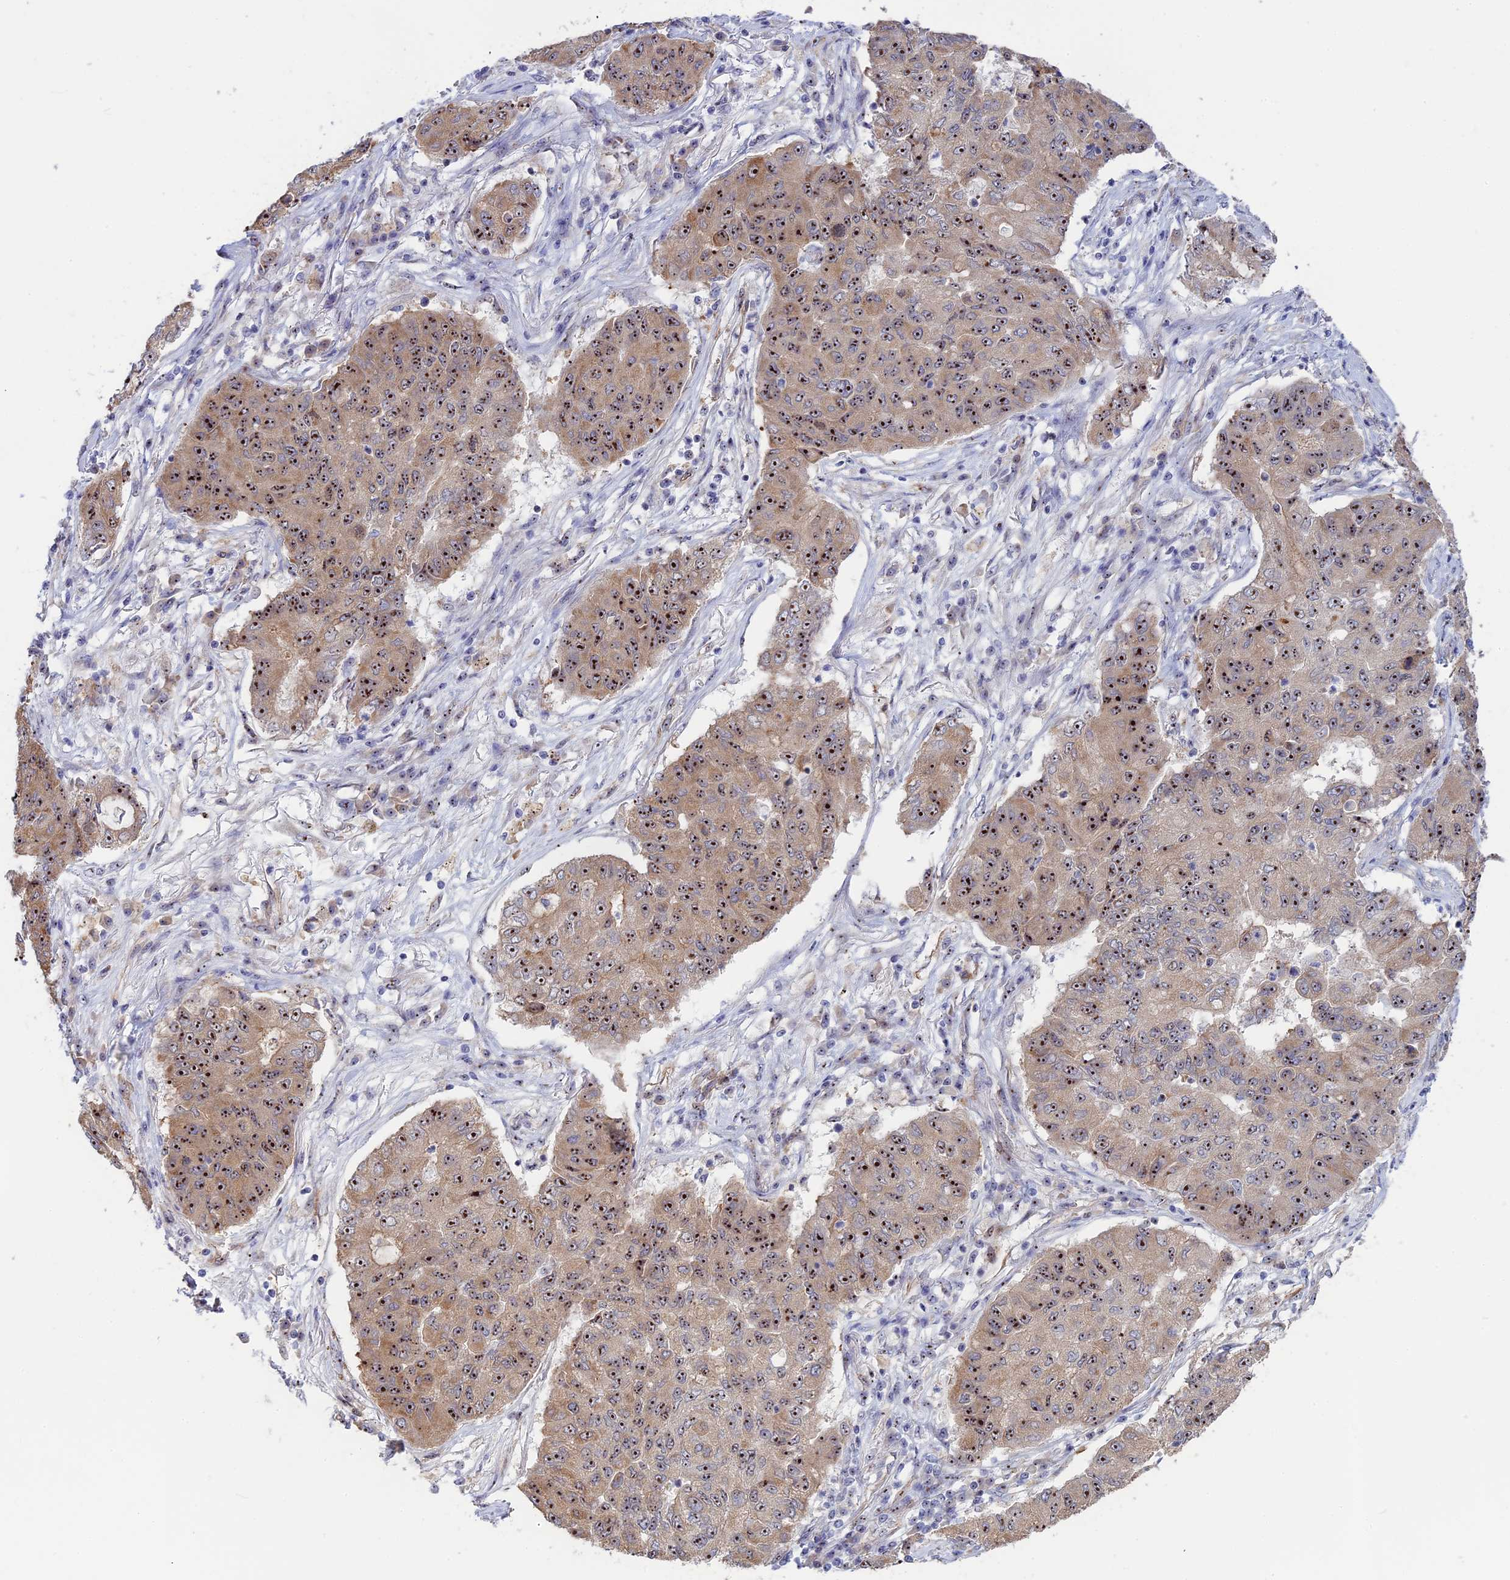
{"staining": {"intensity": "strong", "quantity": ">75%", "location": "nuclear"}, "tissue": "lung cancer", "cell_type": "Tumor cells", "image_type": "cancer", "snomed": [{"axis": "morphology", "description": "Squamous cell carcinoma, NOS"}, {"axis": "topography", "description": "Lung"}], "caption": "Strong nuclear expression is present in approximately >75% of tumor cells in lung cancer (squamous cell carcinoma).", "gene": "DBNDD1", "patient": {"sex": "male", "age": 74}}